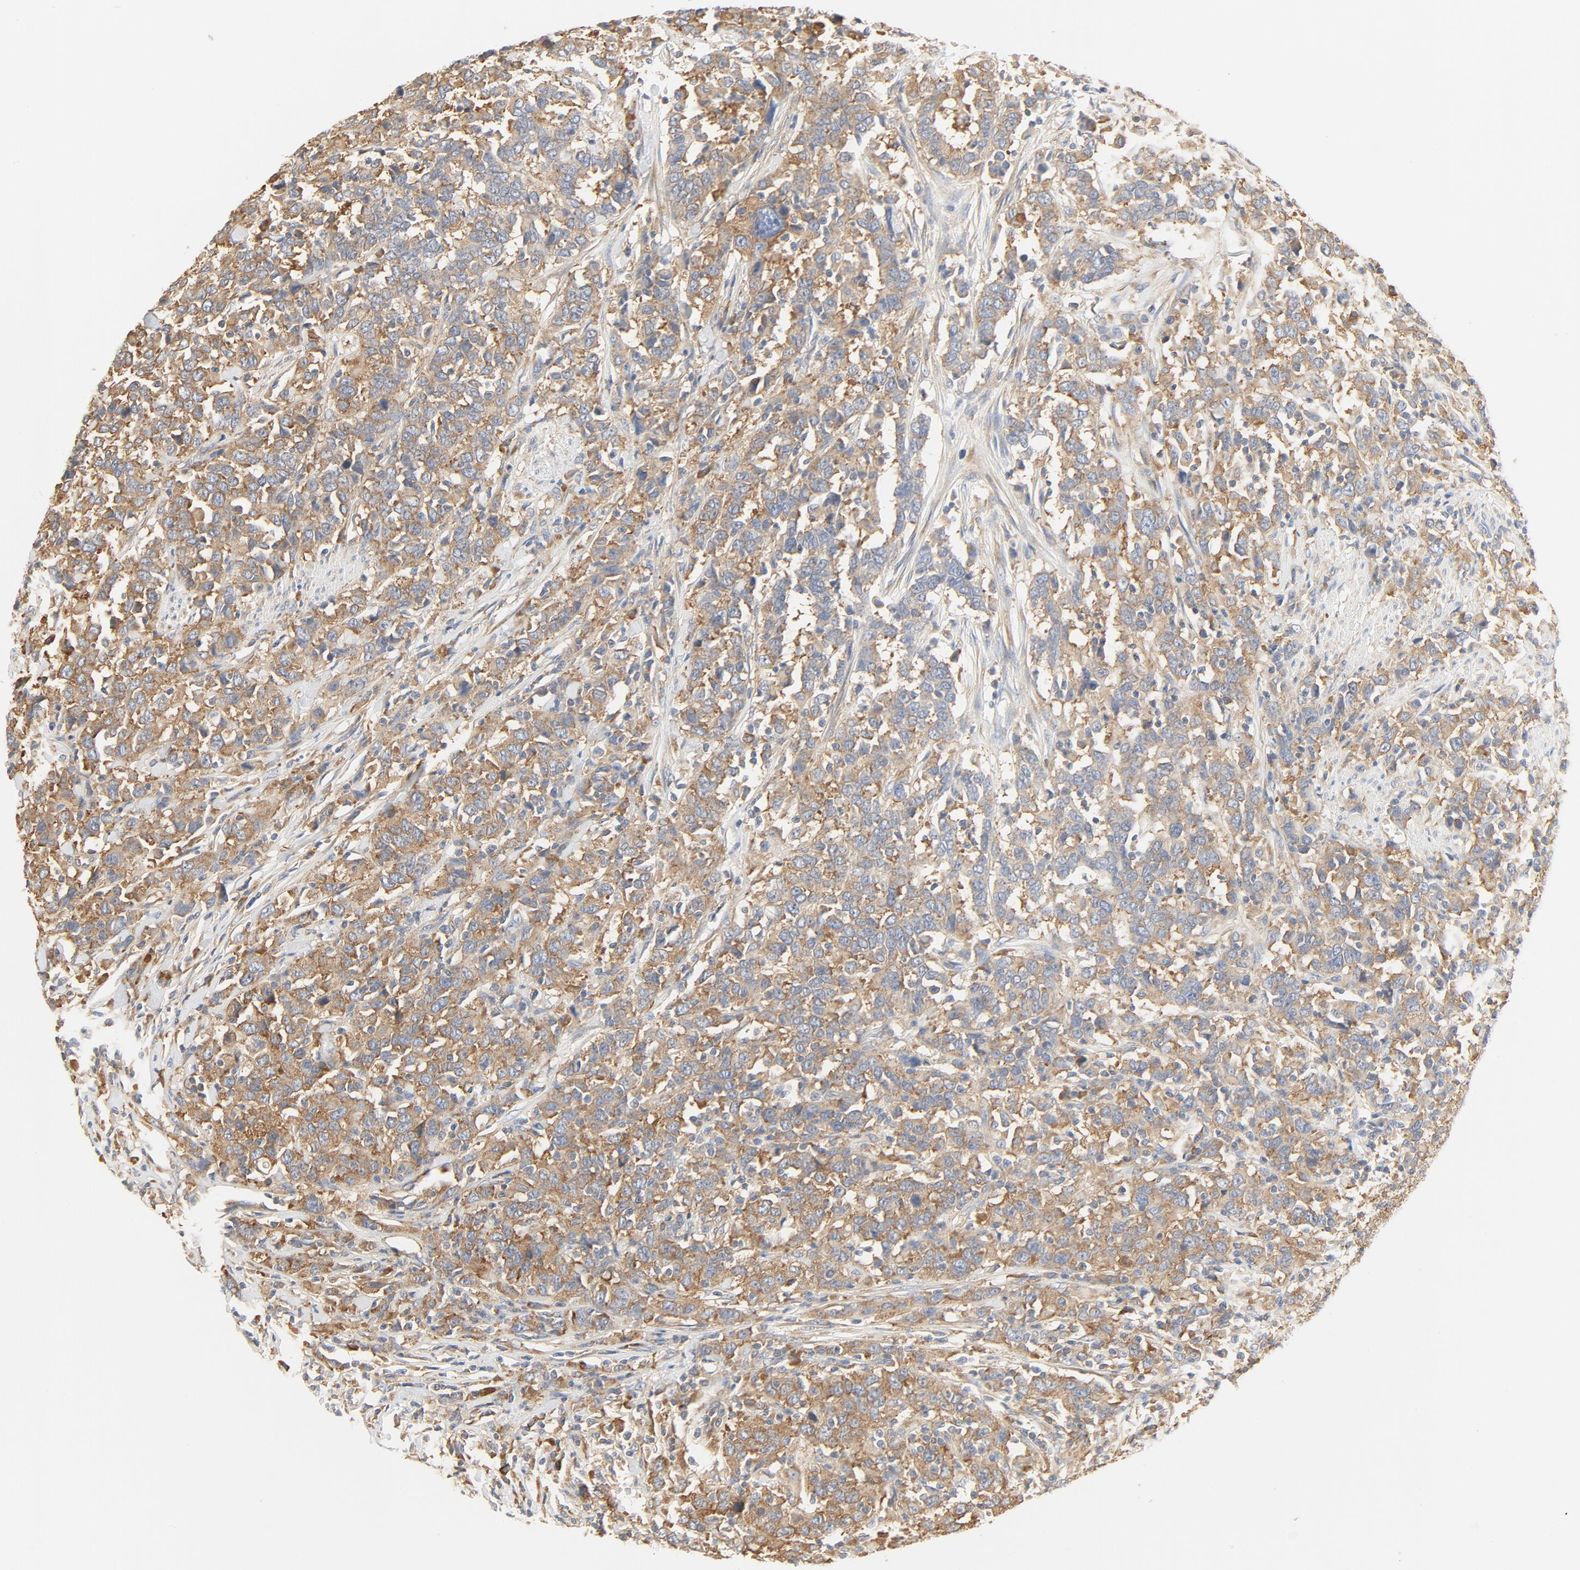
{"staining": {"intensity": "moderate", "quantity": ">75%", "location": "cytoplasmic/membranous"}, "tissue": "urothelial cancer", "cell_type": "Tumor cells", "image_type": "cancer", "snomed": [{"axis": "morphology", "description": "Urothelial carcinoma, High grade"}, {"axis": "topography", "description": "Urinary bladder"}], "caption": "About >75% of tumor cells in urothelial cancer display moderate cytoplasmic/membranous protein staining as visualized by brown immunohistochemical staining.", "gene": "RPS6", "patient": {"sex": "male", "age": 61}}